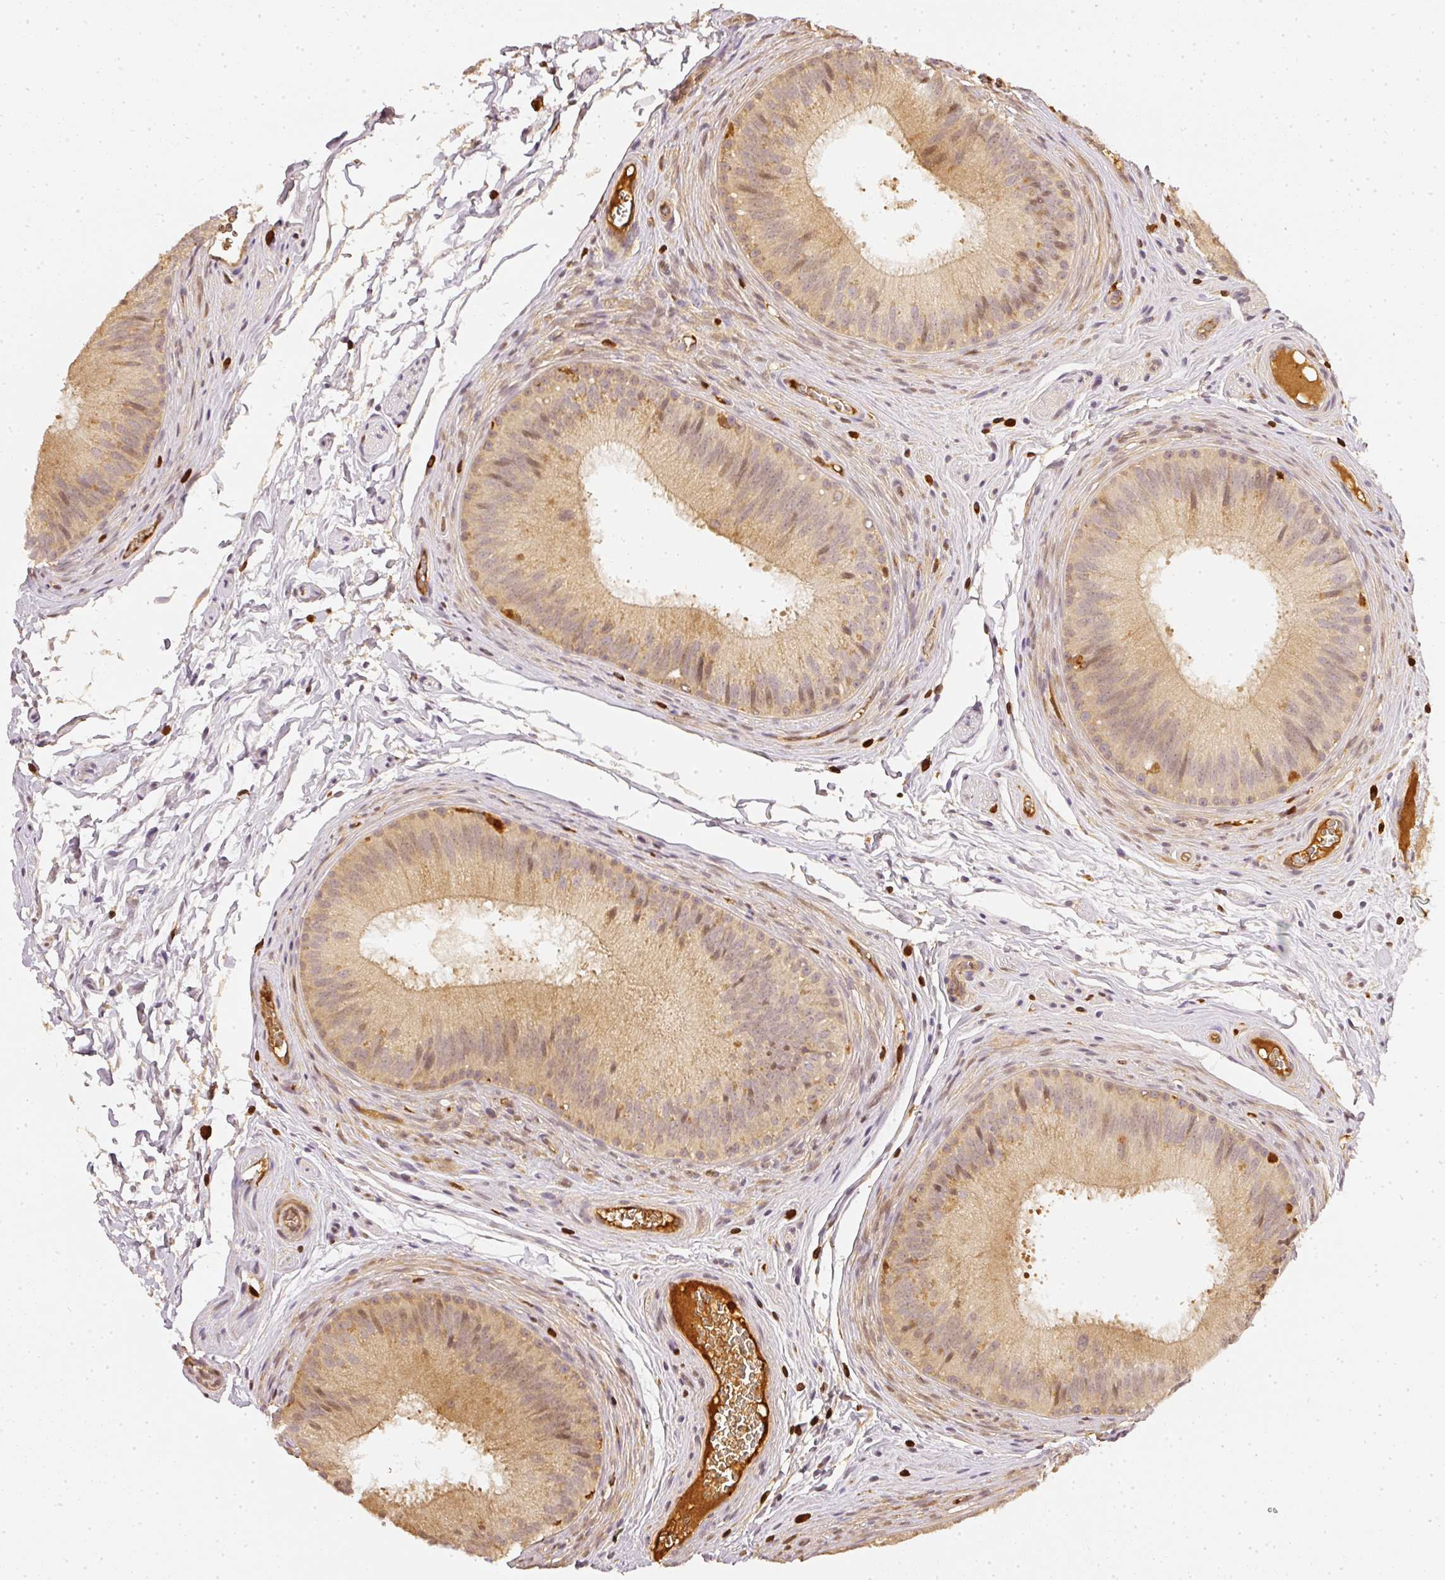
{"staining": {"intensity": "moderate", "quantity": ">75%", "location": "cytoplasmic/membranous"}, "tissue": "epididymis", "cell_type": "Glandular cells", "image_type": "normal", "snomed": [{"axis": "morphology", "description": "Normal tissue, NOS"}, {"axis": "topography", "description": "Epididymis"}], "caption": "This is a photomicrograph of IHC staining of benign epididymis, which shows moderate expression in the cytoplasmic/membranous of glandular cells.", "gene": "PFN1", "patient": {"sex": "male", "age": 24}}